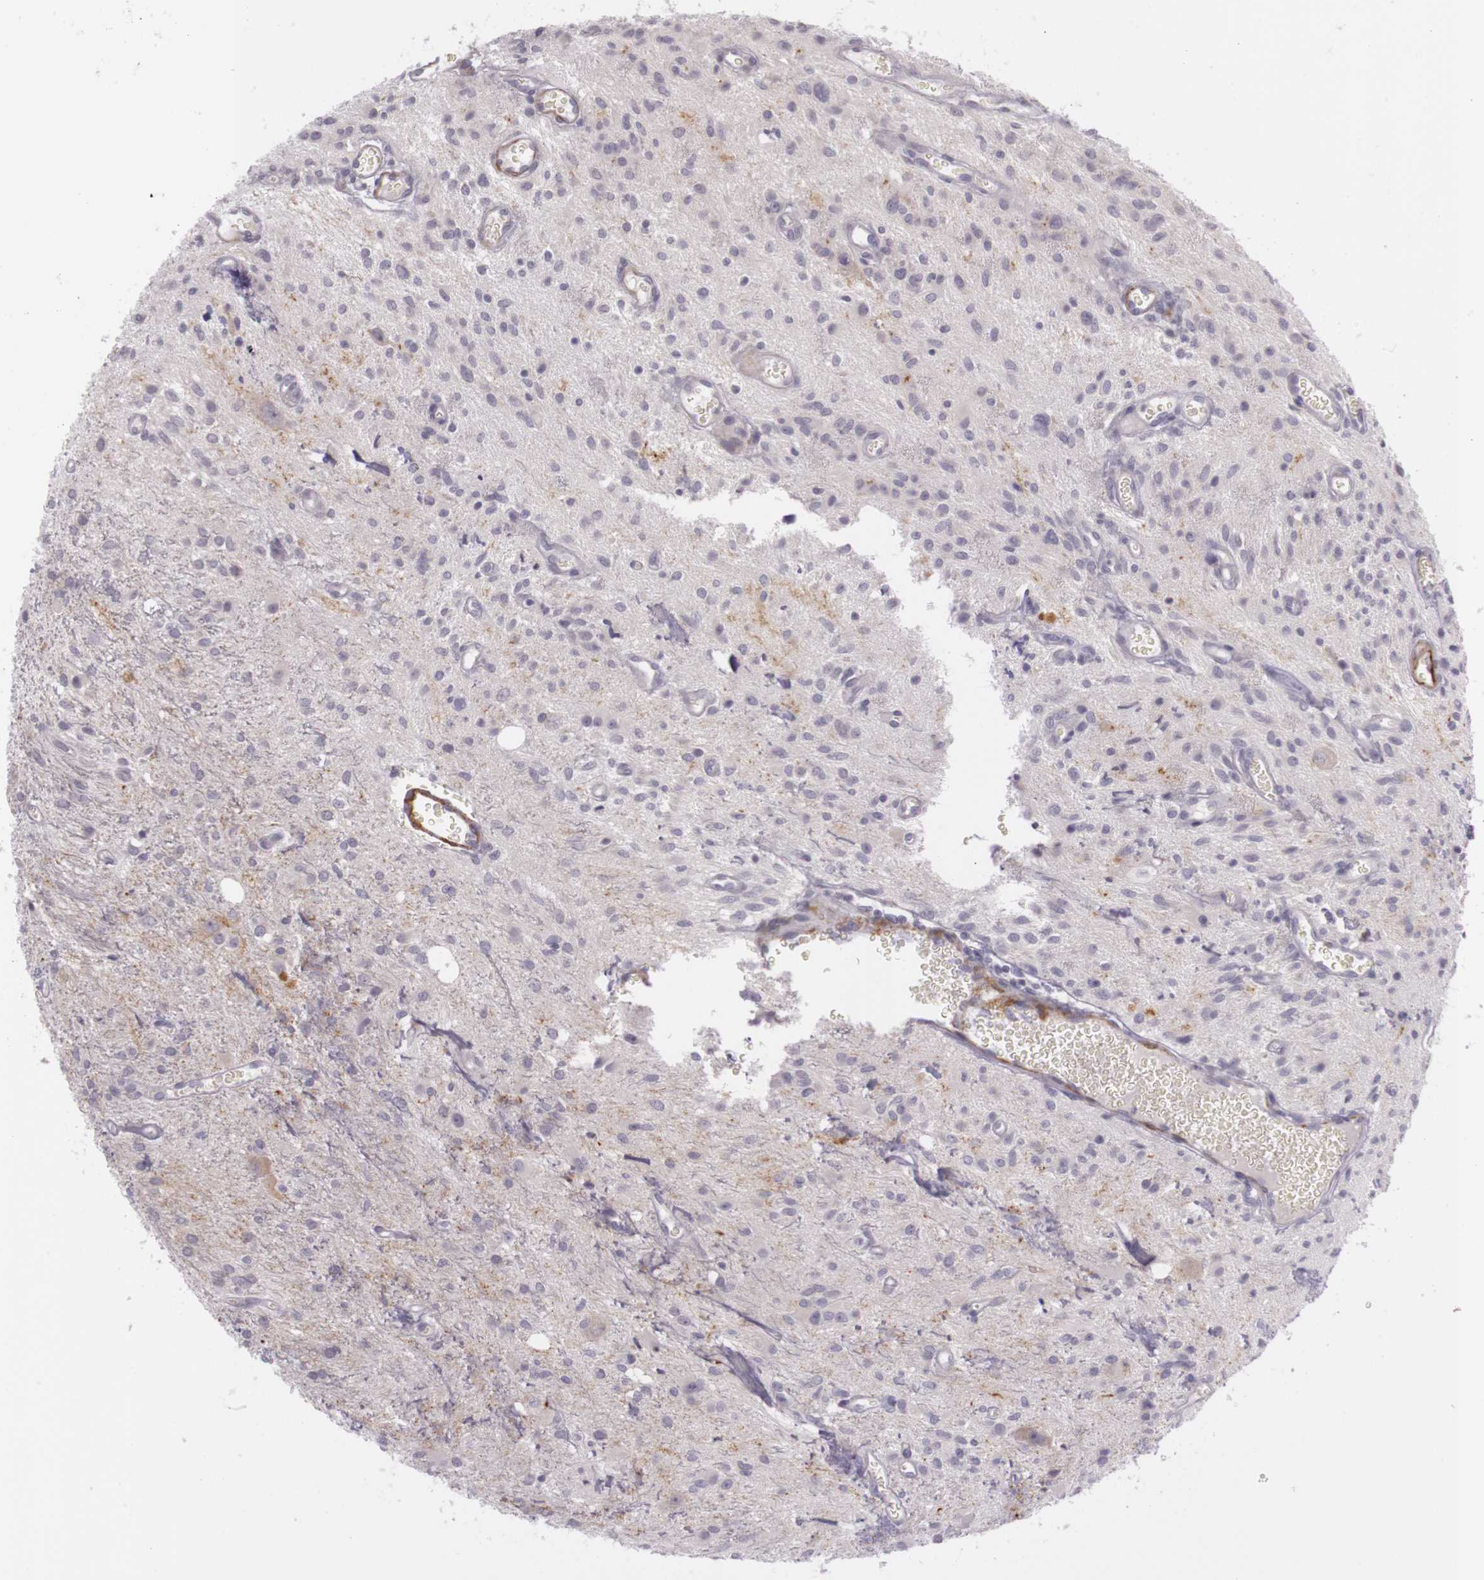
{"staining": {"intensity": "negative", "quantity": "none", "location": "none"}, "tissue": "glioma", "cell_type": "Tumor cells", "image_type": "cancer", "snomed": [{"axis": "morphology", "description": "Glioma, malignant, Low grade"}, {"axis": "topography", "description": "Brain"}], "caption": "Immunohistochemistry (IHC) image of human malignant glioma (low-grade) stained for a protein (brown), which displays no staining in tumor cells.", "gene": "CNTN2", "patient": {"sex": "female", "age": 15}}